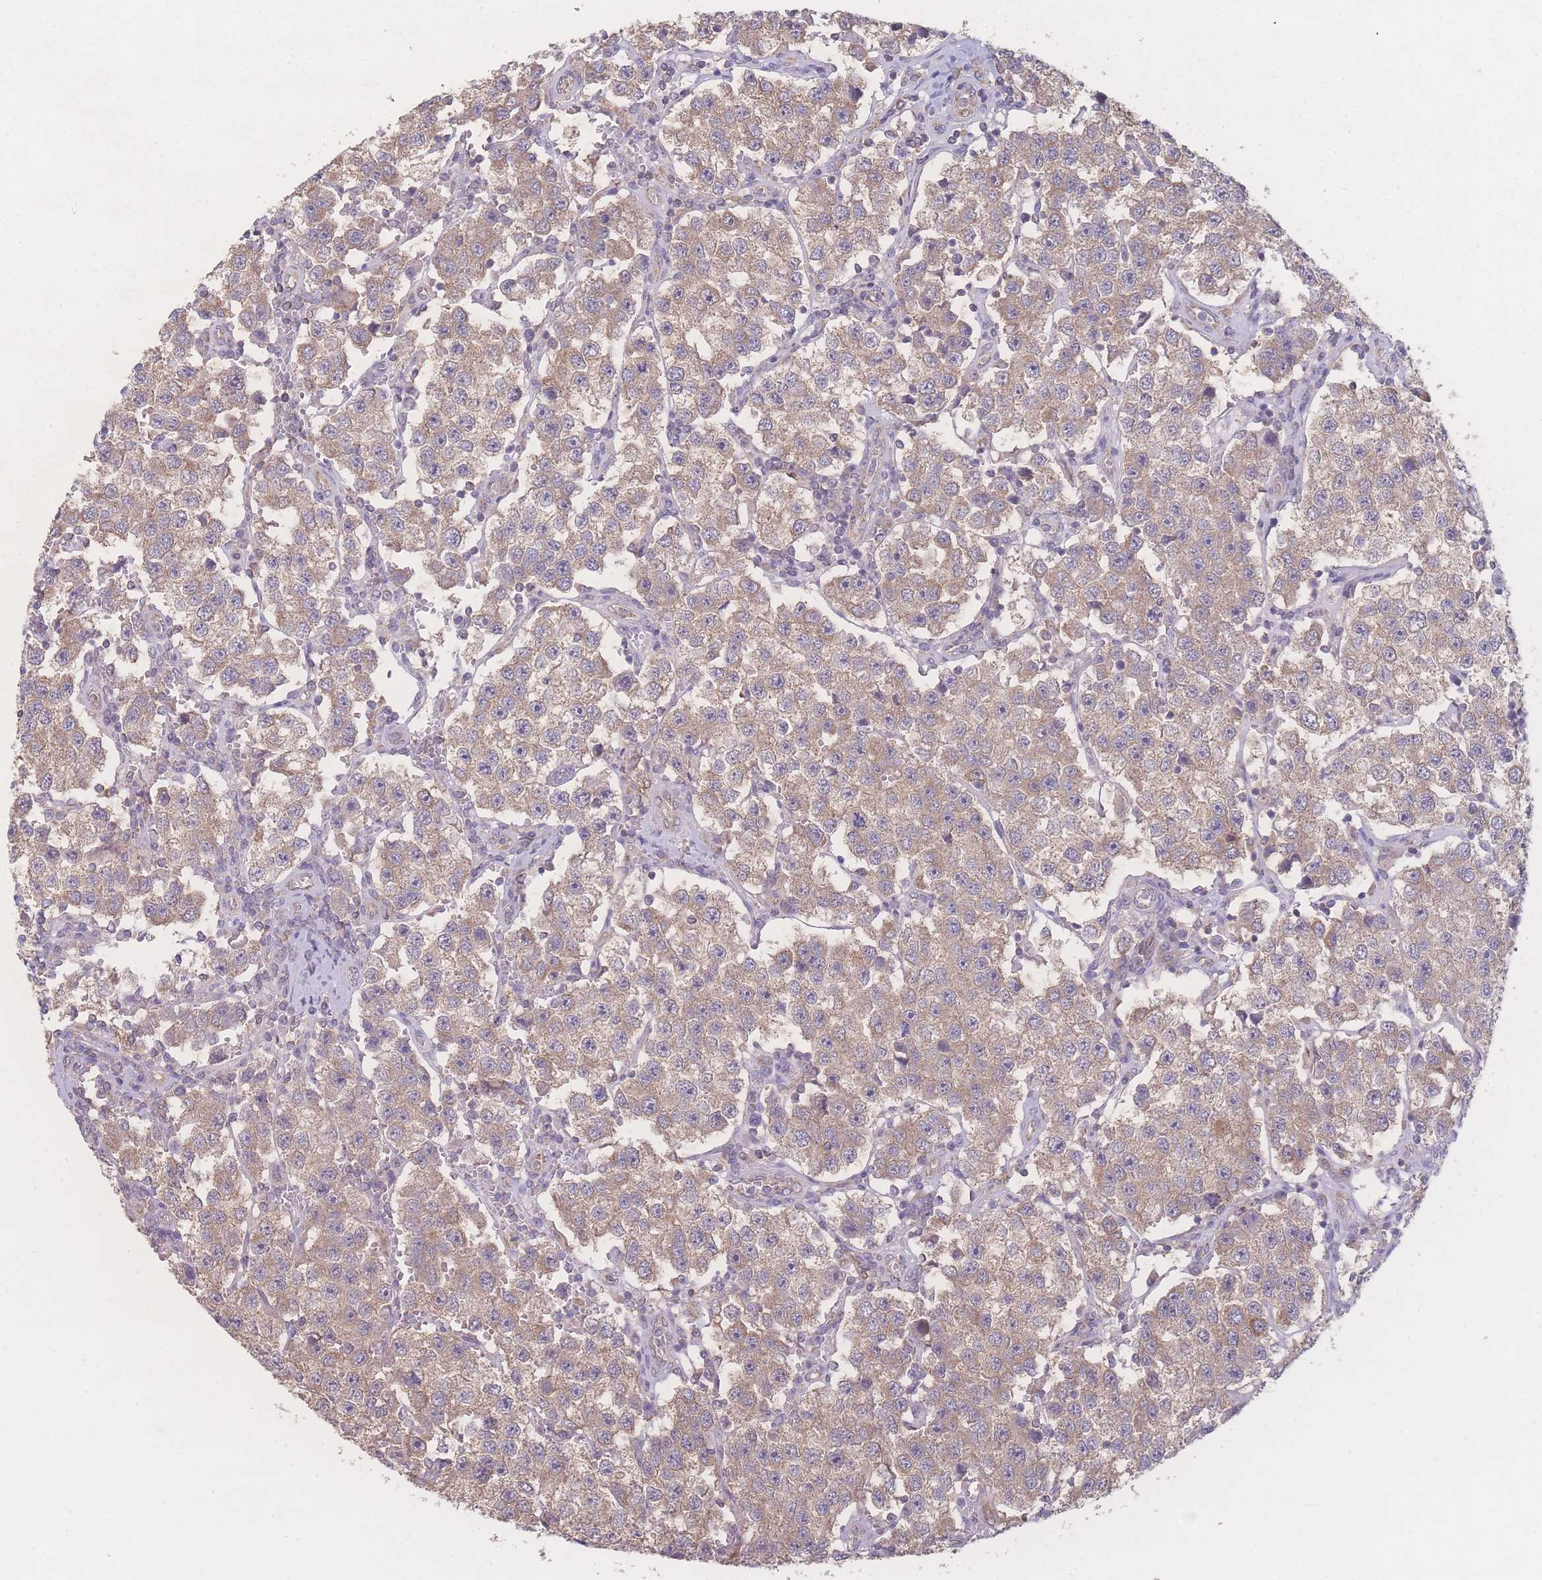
{"staining": {"intensity": "weak", "quantity": ">75%", "location": "cytoplasmic/membranous"}, "tissue": "testis cancer", "cell_type": "Tumor cells", "image_type": "cancer", "snomed": [{"axis": "morphology", "description": "Seminoma, NOS"}, {"axis": "topography", "description": "Testis"}], "caption": "IHC photomicrograph of human testis cancer (seminoma) stained for a protein (brown), which displays low levels of weak cytoplasmic/membranous staining in about >75% of tumor cells.", "gene": "GIPR", "patient": {"sex": "male", "age": 37}}